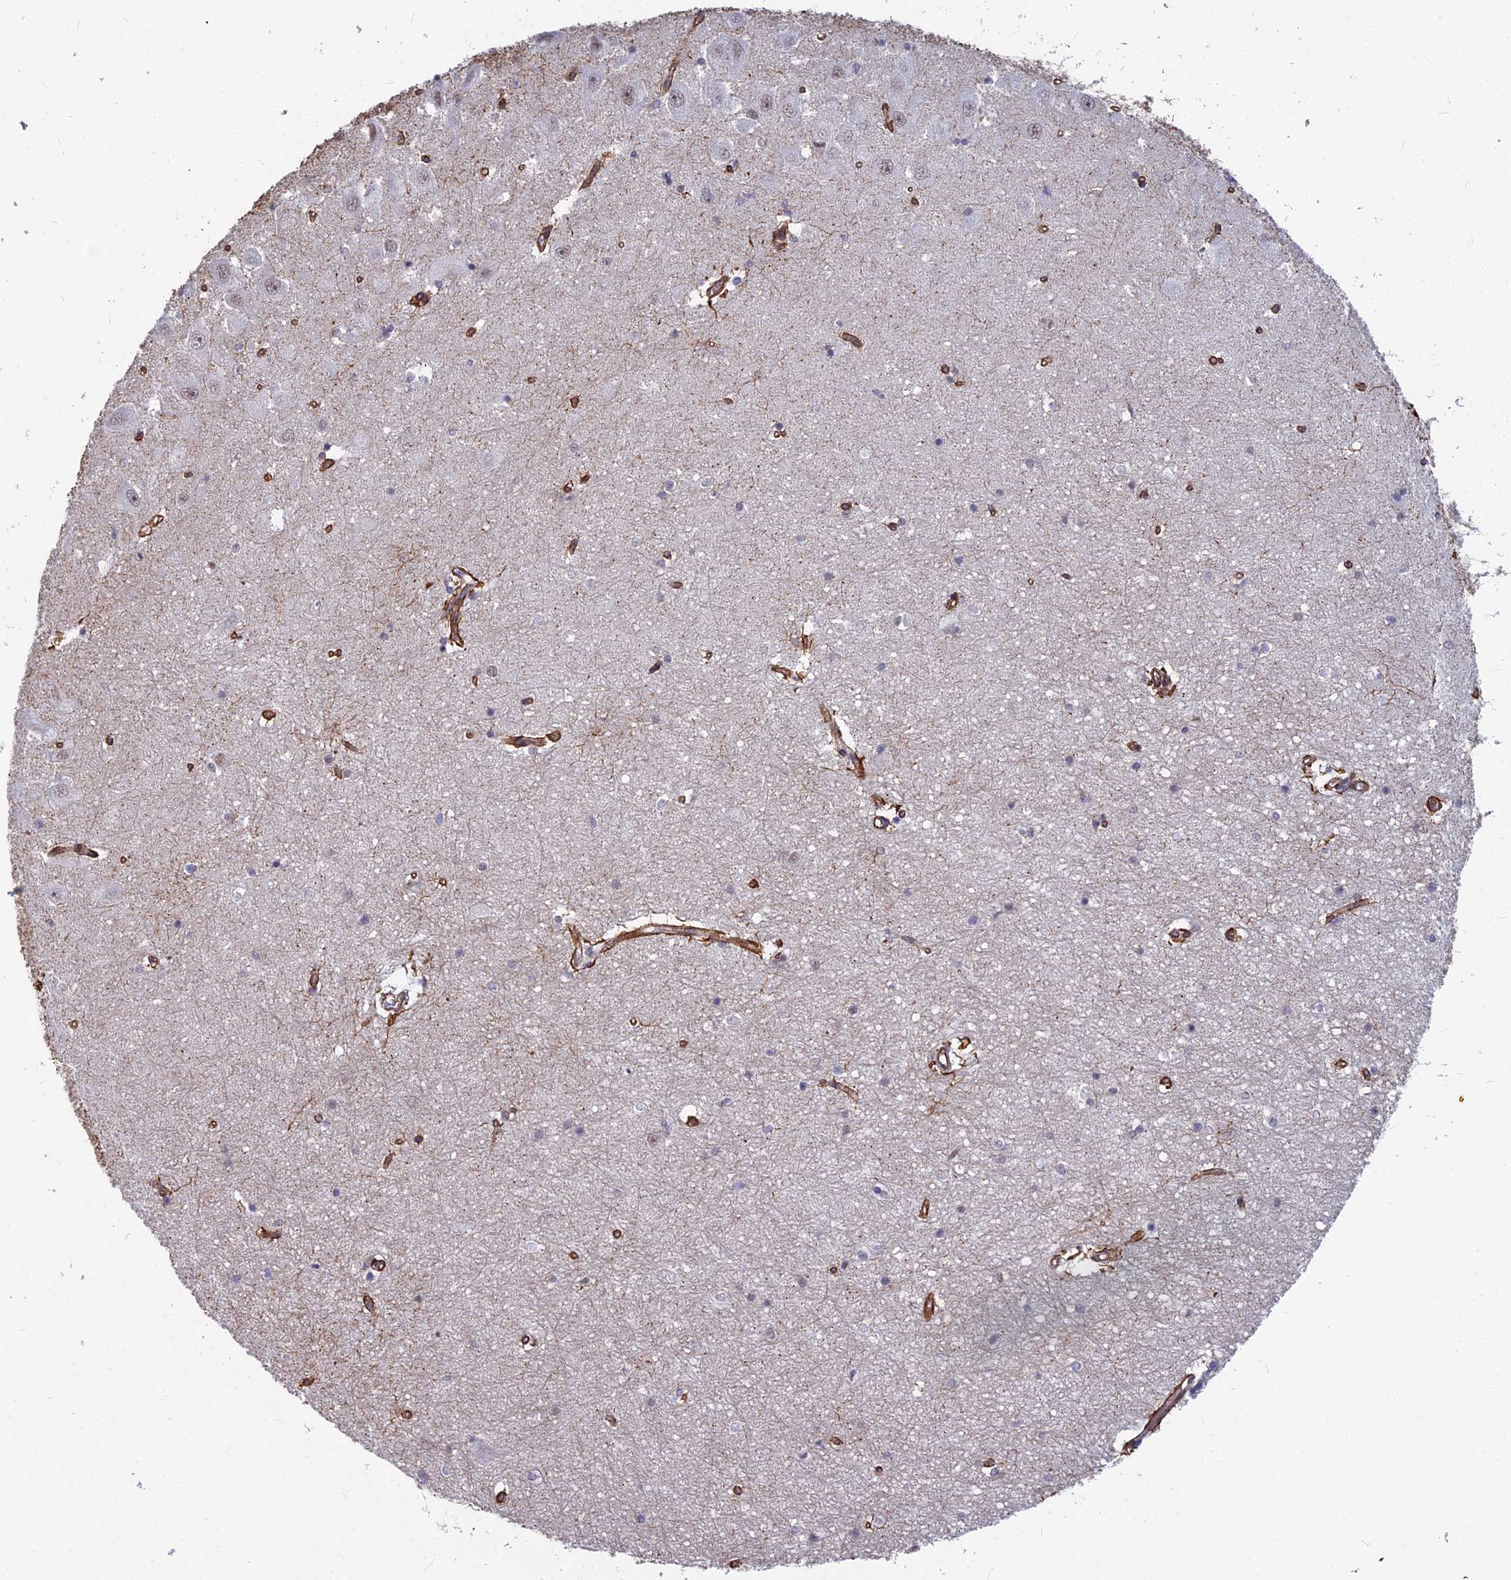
{"staining": {"intensity": "negative", "quantity": "none", "location": "none"}, "tissue": "hippocampus", "cell_type": "Glial cells", "image_type": "normal", "snomed": [{"axis": "morphology", "description": "Normal tissue, NOS"}, {"axis": "topography", "description": "Hippocampus"}], "caption": "A photomicrograph of hippocampus stained for a protein demonstrates no brown staining in glial cells.", "gene": "YJU2", "patient": {"sex": "male", "age": 45}}